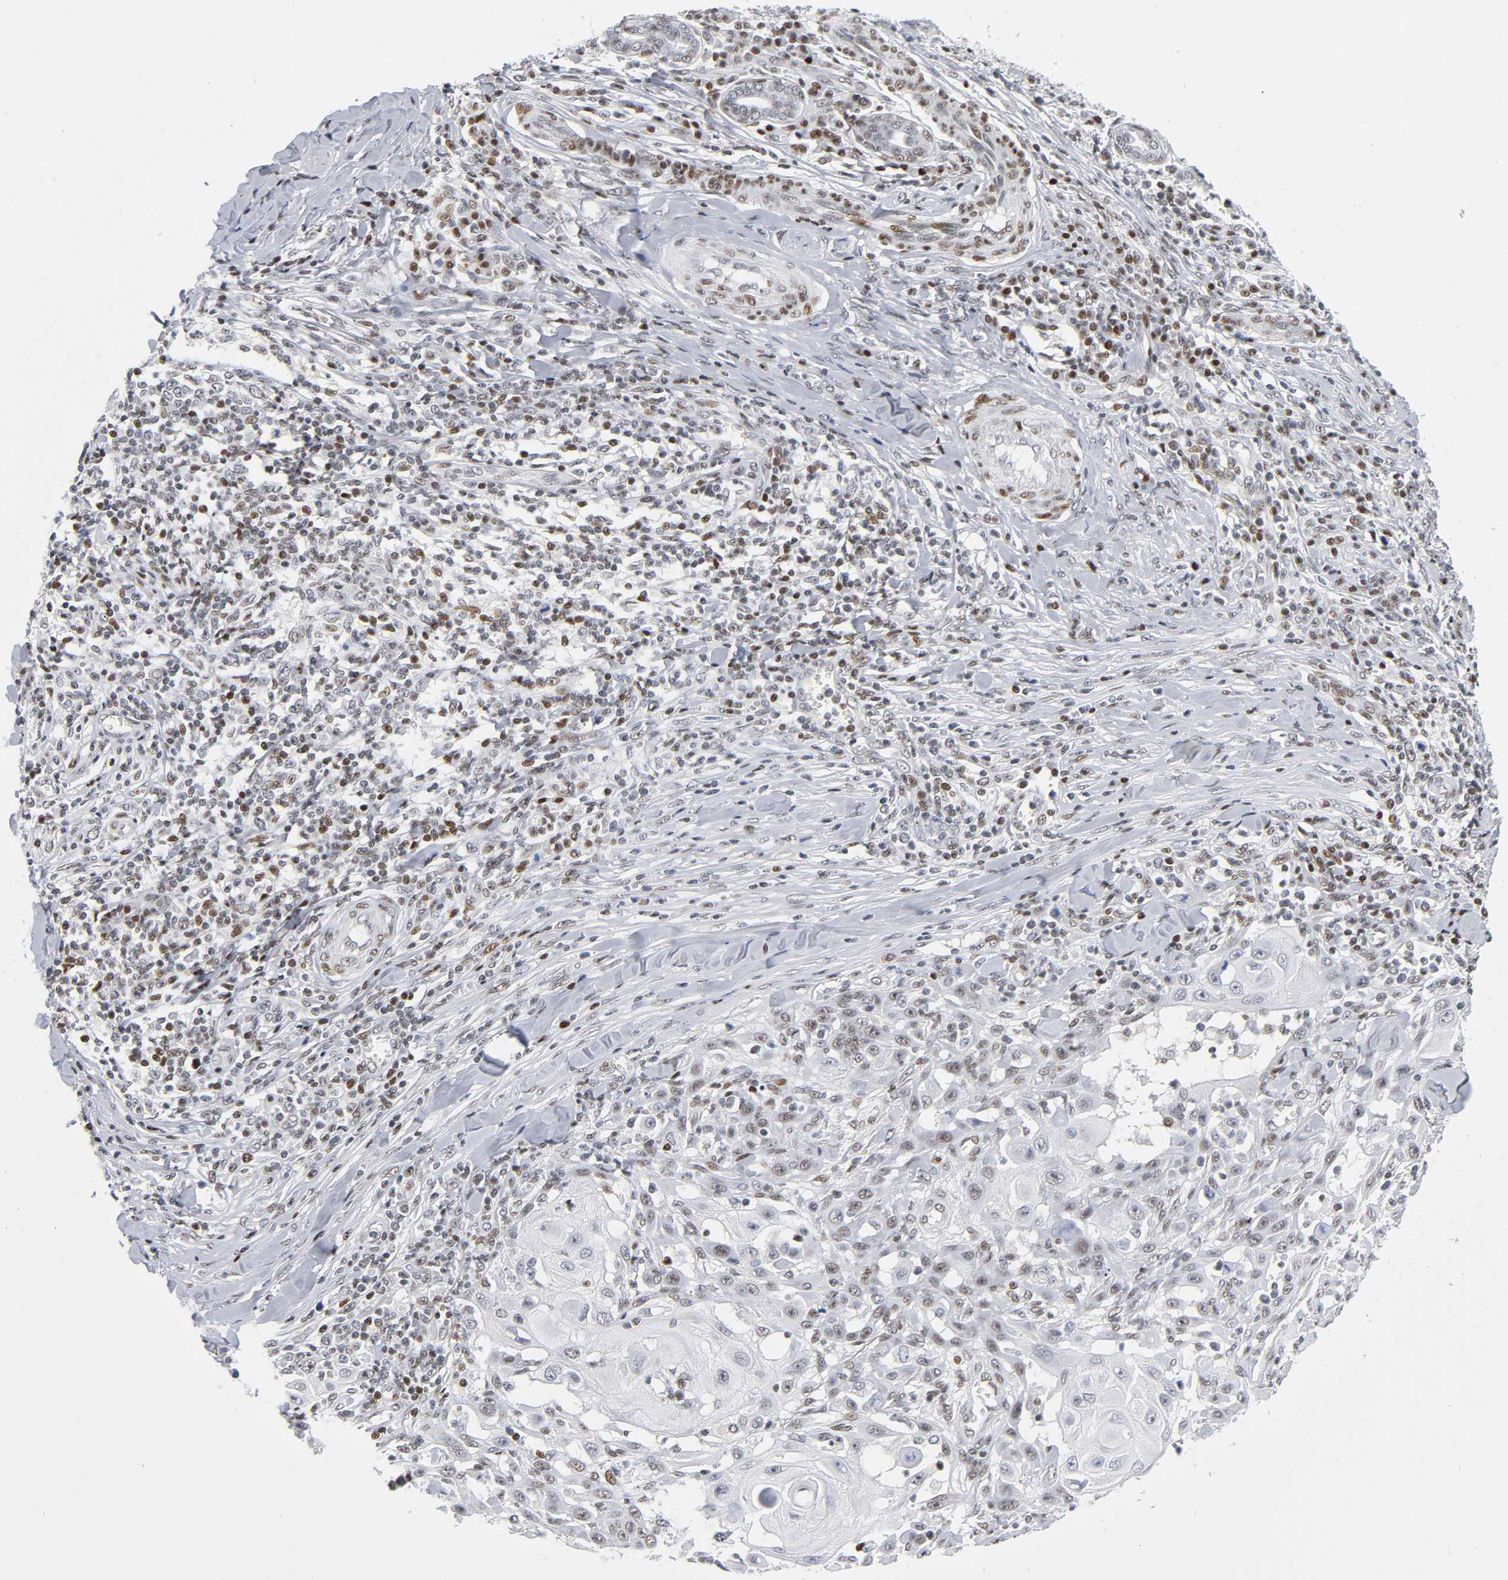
{"staining": {"intensity": "weak", "quantity": "<25%", "location": "nuclear"}, "tissue": "skin cancer", "cell_type": "Tumor cells", "image_type": "cancer", "snomed": [{"axis": "morphology", "description": "Squamous cell carcinoma, NOS"}, {"axis": "topography", "description": "Skin"}], "caption": "Human skin squamous cell carcinoma stained for a protein using immunohistochemistry displays no positivity in tumor cells.", "gene": "SP3", "patient": {"sex": "male", "age": 24}}